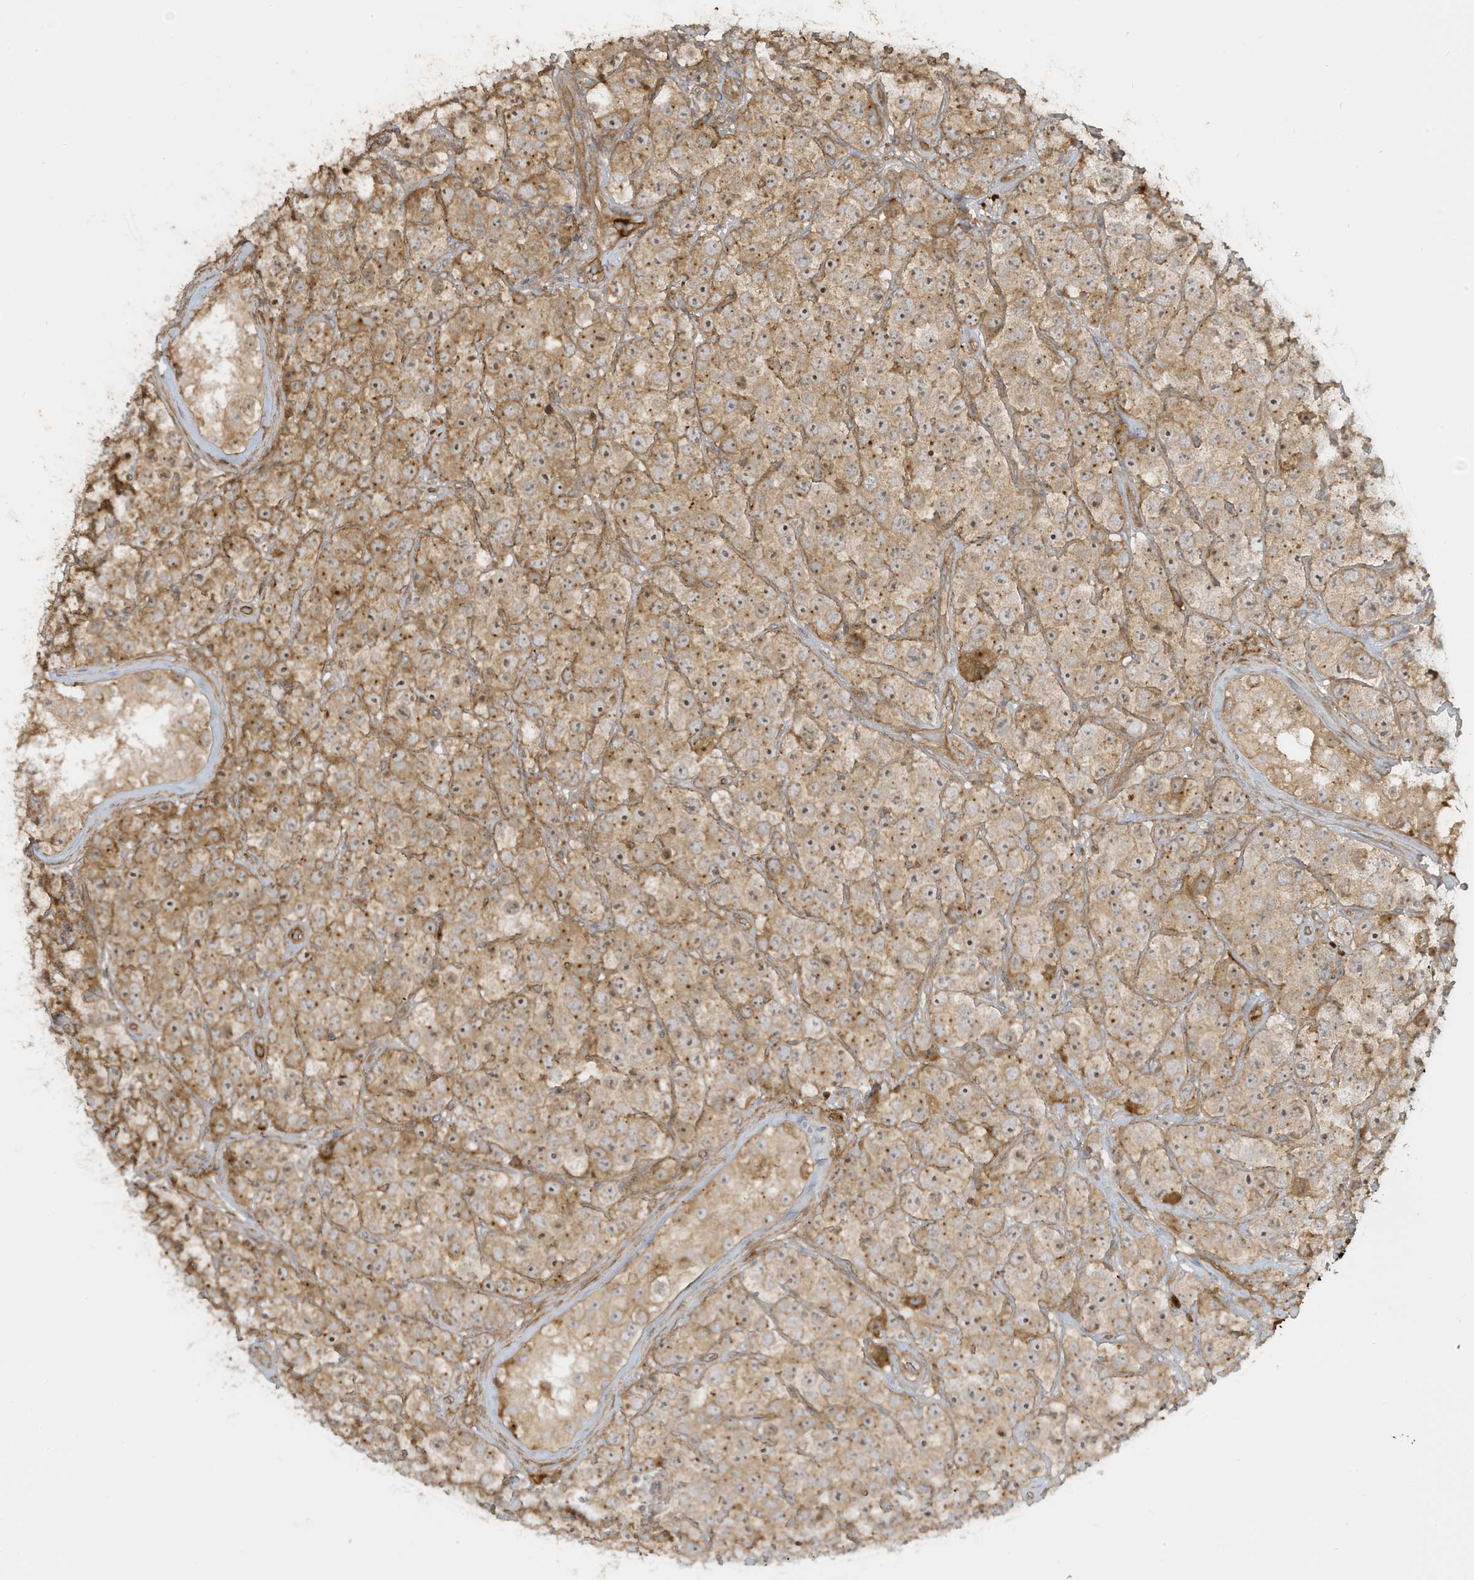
{"staining": {"intensity": "weak", "quantity": ">75%", "location": "cytoplasmic/membranous"}, "tissue": "testis cancer", "cell_type": "Tumor cells", "image_type": "cancer", "snomed": [{"axis": "morphology", "description": "Seminoma, NOS"}, {"axis": "topography", "description": "Testis"}], "caption": "IHC (DAB (3,3'-diaminobenzidine)) staining of testis cancer reveals weak cytoplasmic/membranous protein staining in approximately >75% of tumor cells.", "gene": "ENTR1", "patient": {"sex": "male", "age": 28}}